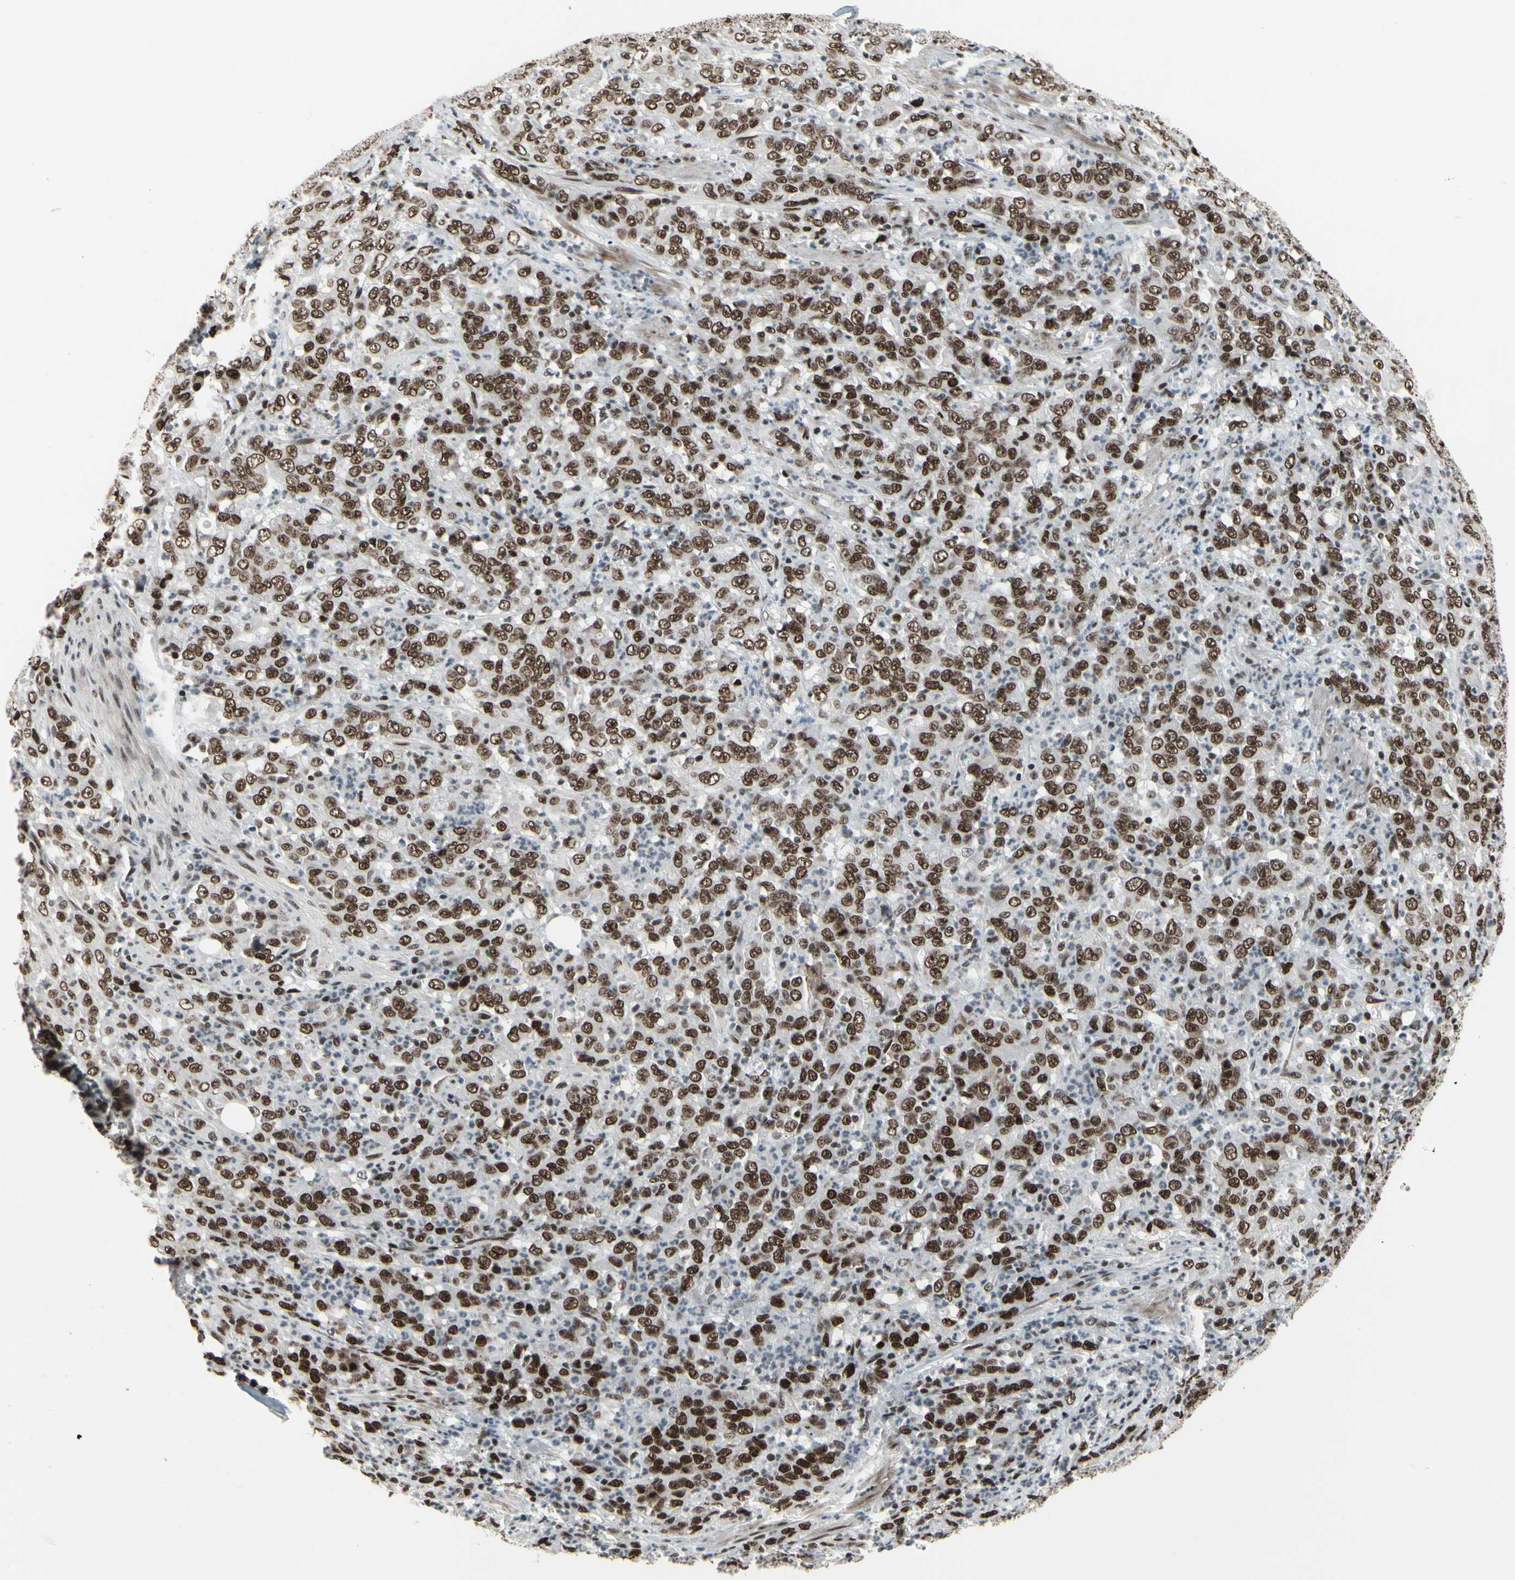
{"staining": {"intensity": "strong", "quantity": ">75%", "location": "nuclear"}, "tissue": "stomach cancer", "cell_type": "Tumor cells", "image_type": "cancer", "snomed": [{"axis": "morphology", "description": "Adenocarcinoma, NOS"}, {"axis": "topography", "description": "Stomach, lower"}], "caption": "Human stomach cancer stained with a brown dye shows strong nuclear positive expression in approximately >75% of tumor cells.", "gene": "HMG20A", "patient": {"sex": "female", "age": 71}}